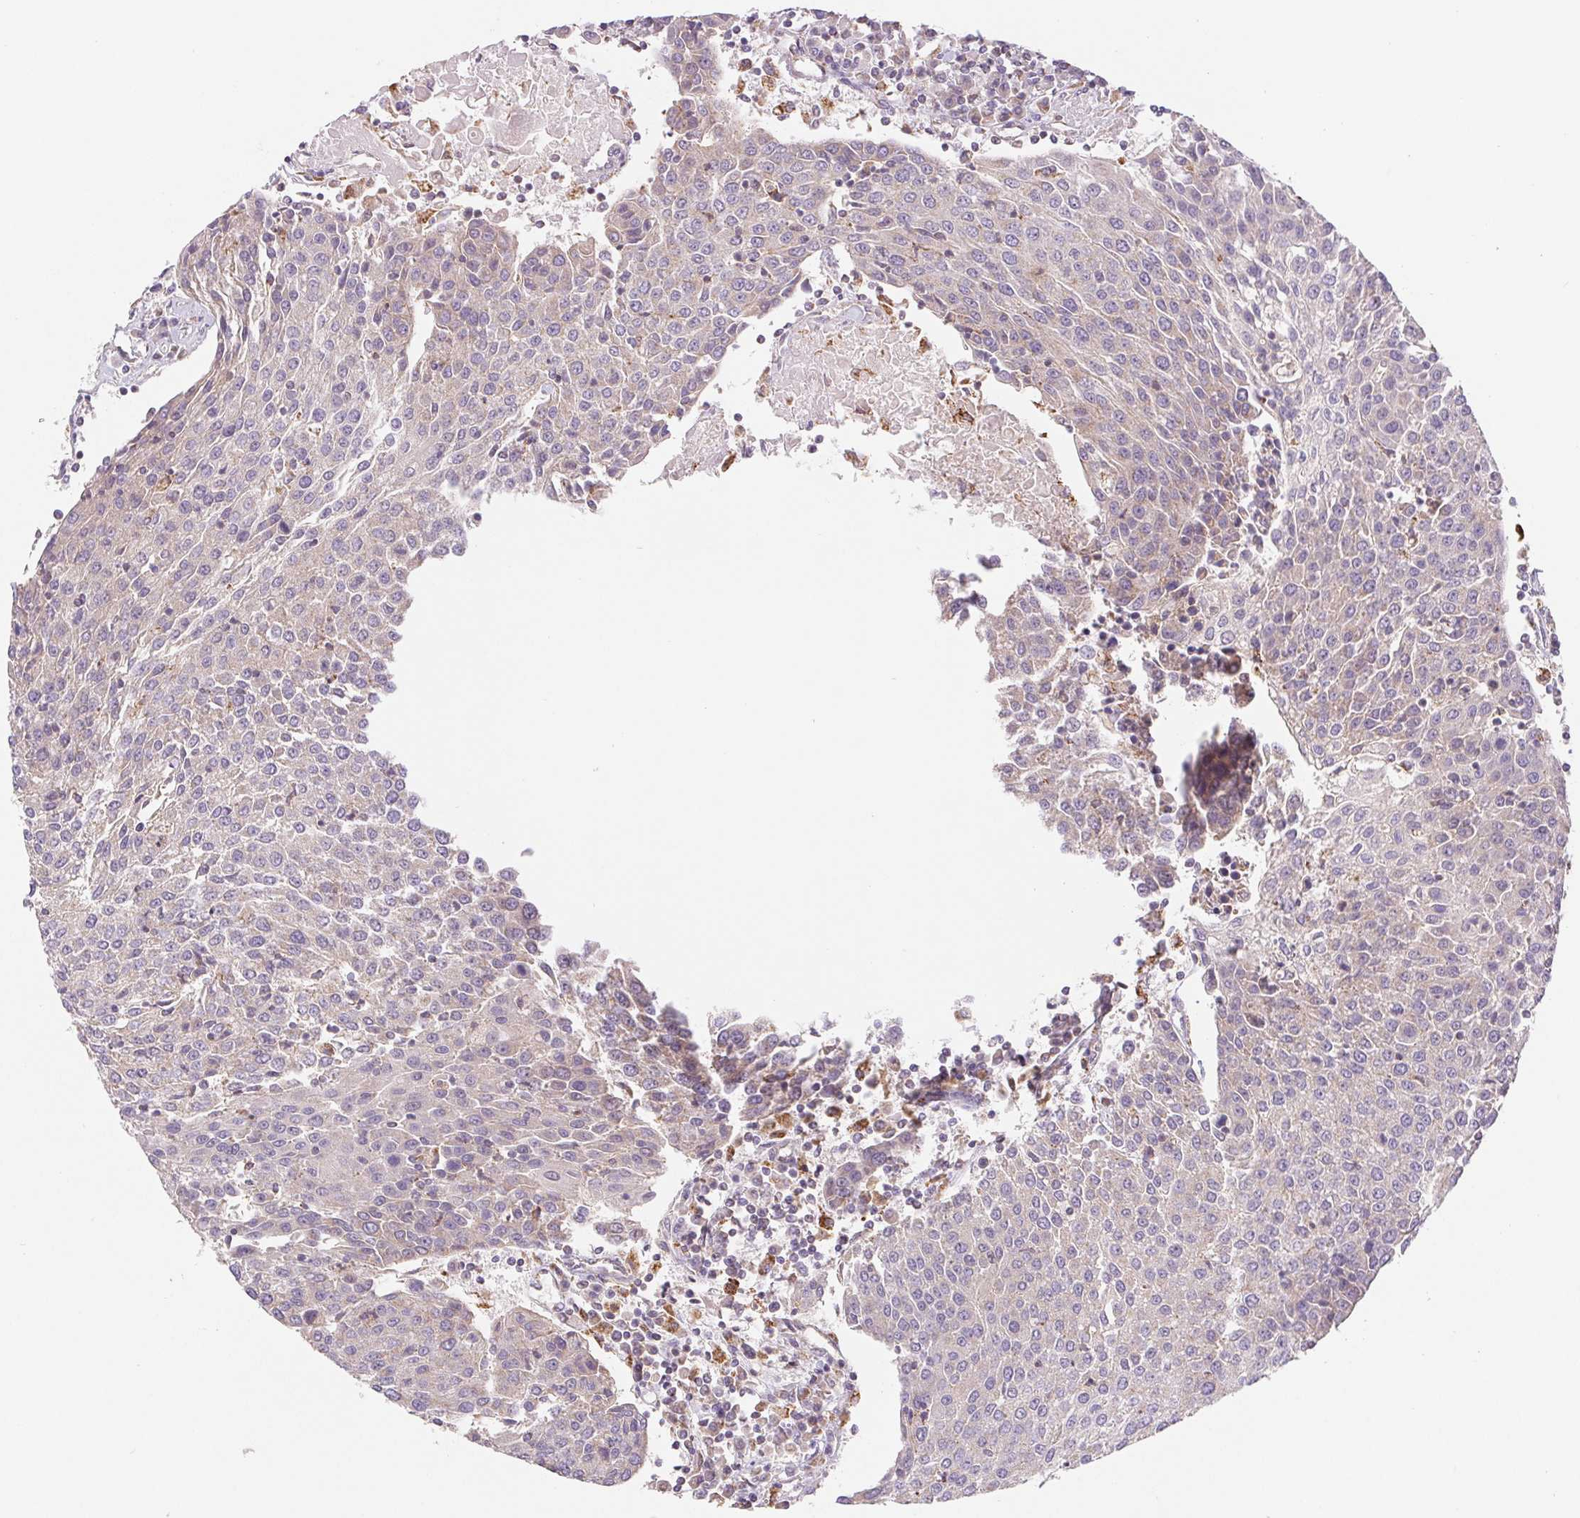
{"staining": {"intensity": "negative", "quantity": "none", "location": "none"}, "tissue": "urothelial cancer", "cell_type": "Tumor cells", "image_type": "cancer", "snomed": [{"axis": "morphology", "description": "Urothelial carcinoma, High grade"}, {"axis": "topography", "description": "Urinary bladder"}], "caption": "Tumor cells show no significant expression in urothelial cancer.", "gene": "EMC6", "patient": {"sex": "female", "age": 85}}